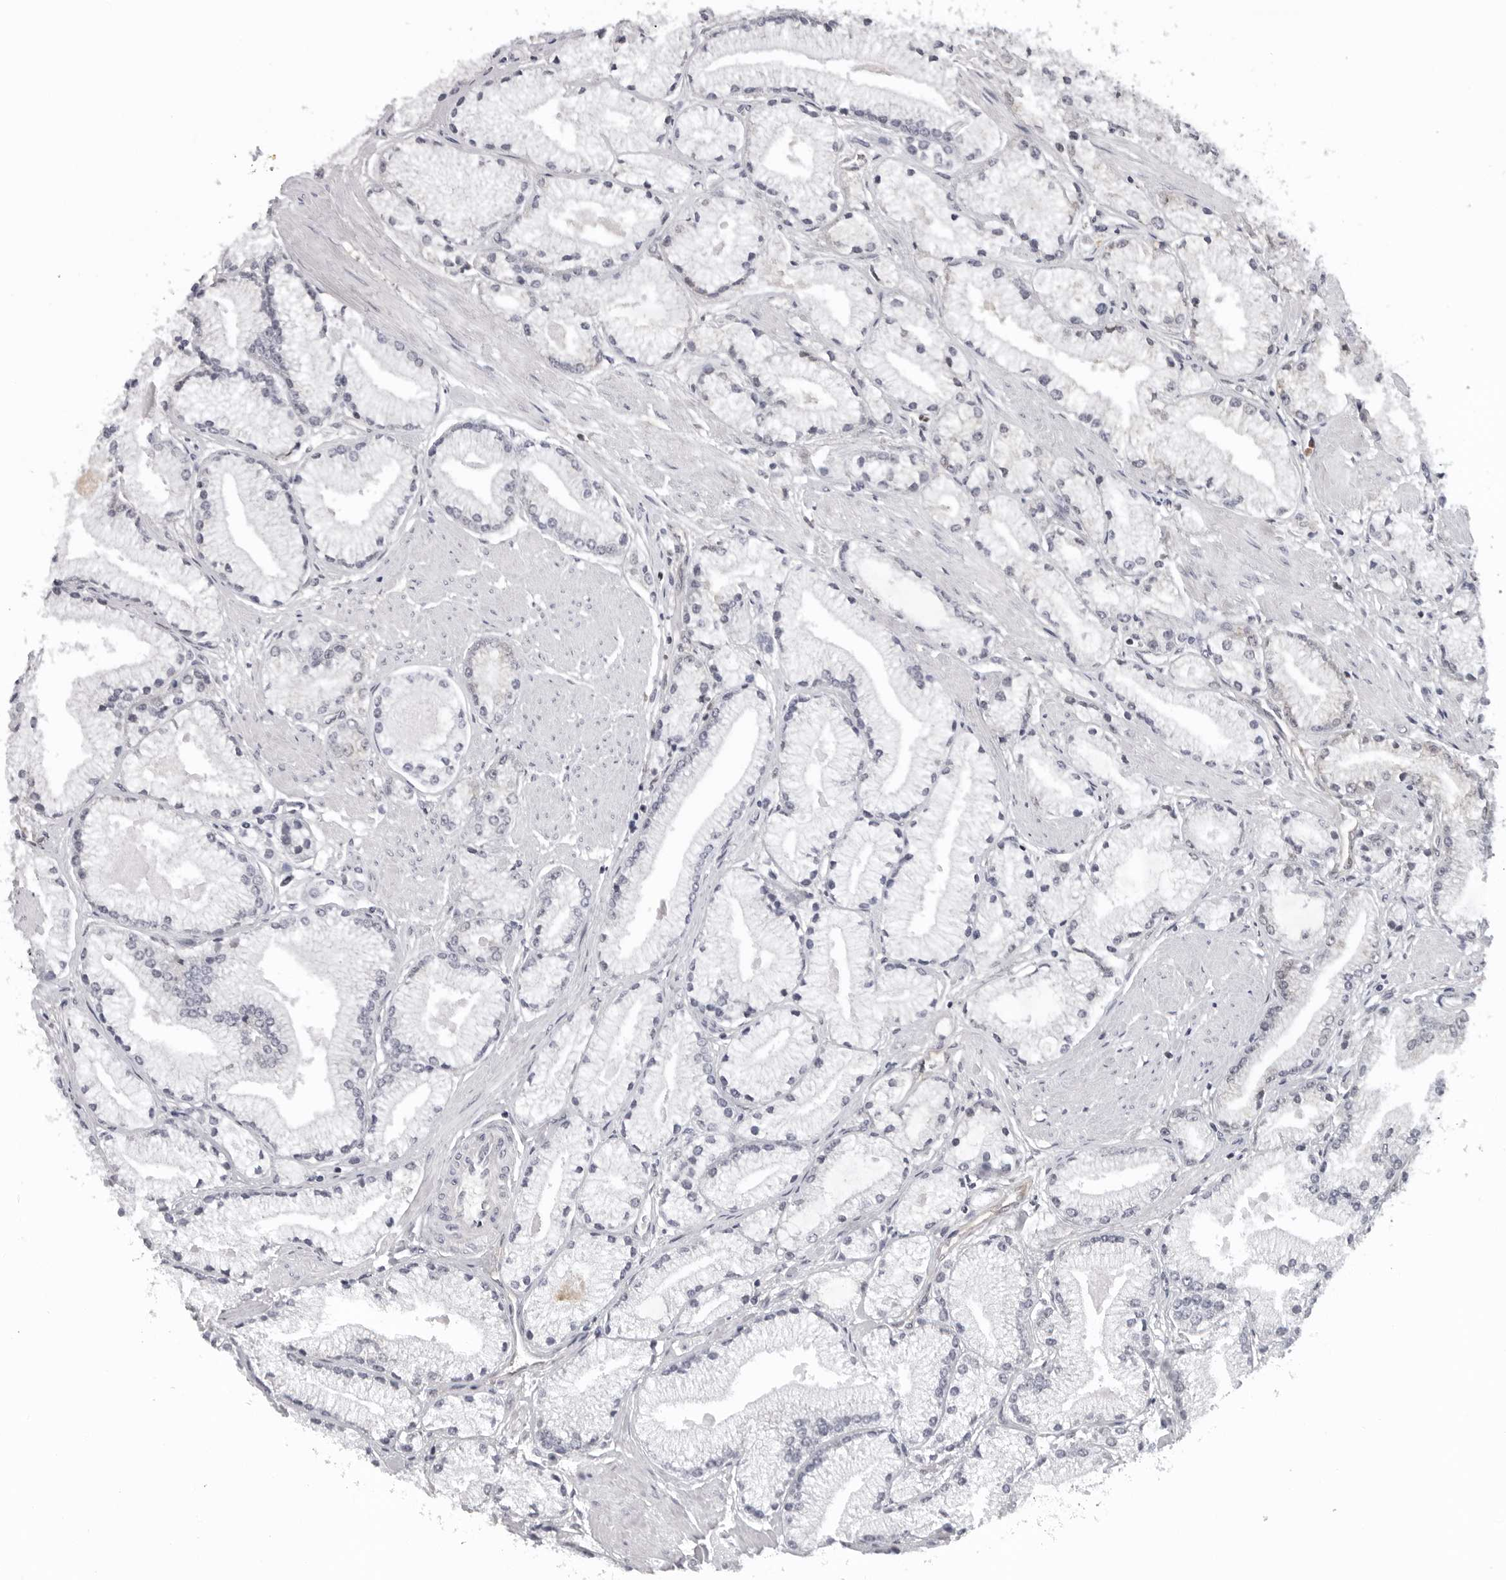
{"staining": {"intensity": "negative", "quantity": "none", "location": "none"}, "tissue": "prostate cancer", "cell_type": "Tumor cells", "image_type": "cancer", "snomed": [{"axis": "morphology", "description": "Adenocarcinoma, High grade"}, {"axis": "topography", "description": "Prostate"}], "caption": "A micrograph of prostate cancer (high-grade adenocarcinoma) stained for a protein displays no brown staining in tumor cells.", "gene": "MRPS15", "patient": {"sex": "male", "age": 50}}